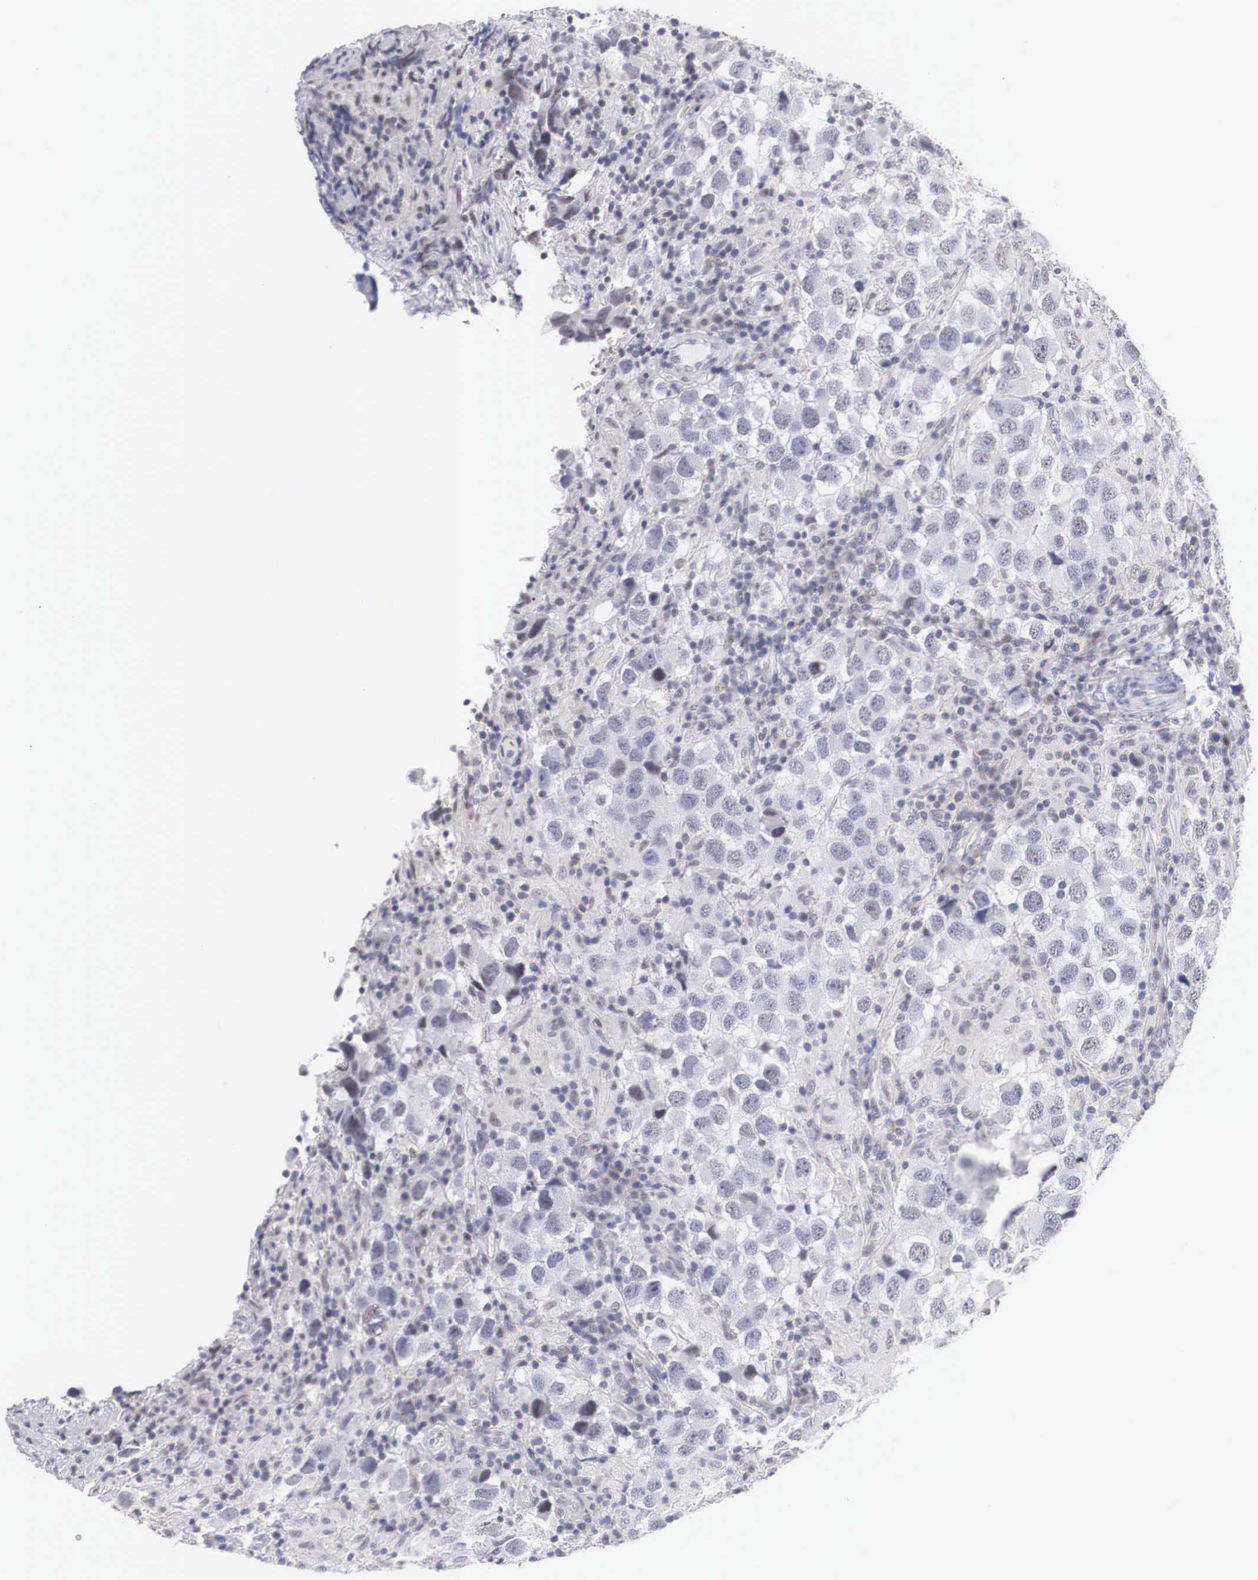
{"staining": {"intensity": "negative", "quantity": "none", "location": "none"}, "tissue": "testis cancer", "cell_type": "Tumor cells", "image_type": "cancer", "snomed": [{"axis": "morphology", "description": "Carcinoma, Embryonal, NOS"}, {"axis": "topography", "description": "Testis"}], "caption": "Histopathology image shows no significant protein staining in tumor cells of embryonal carcinoma (testis). The staining is performed using DAB (3,3'-diaminobenzidine) brown chromogen with nuclei counter-stained in using hematoxylin.", "gene": "FAM47A", "patient": {"sex": "male", "age": 21}}